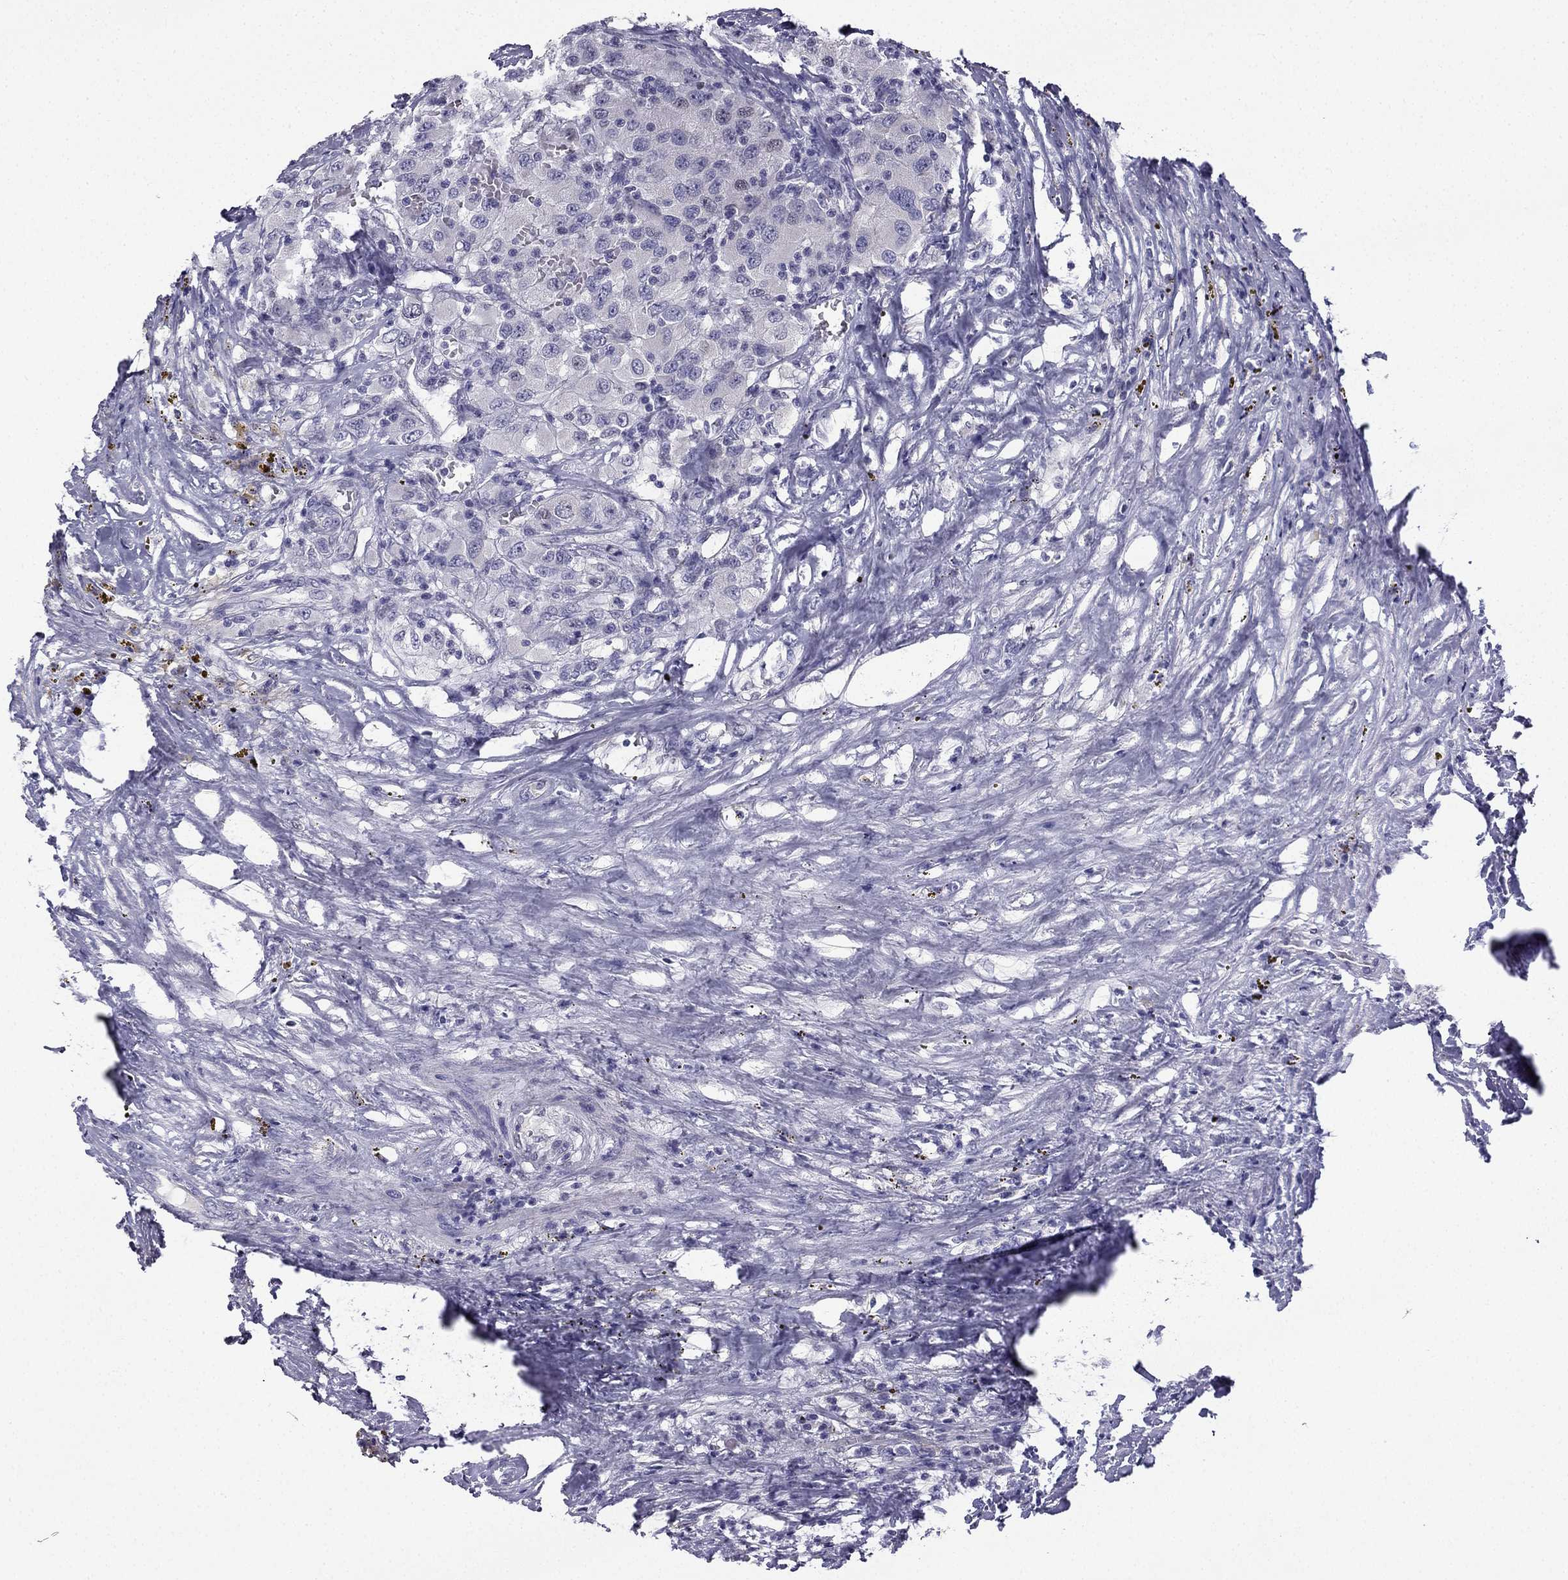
{"staining": {"intensity": "negative", "quantity": "none", "location": "none"}, "tissue": "renal cancer", "cell_type": "Tumor cells", "image_type": "cancer", "snomed": [{"axis": "morphology", "description": "Adenocarcinoma, NOS"}, {"axis": "topography", "description": "Kidney"}], "caption": "The micrograph displays no significant expression in tumor cells of renal adenocarcinoma. (DAB (3,3'-diaminobenzidine) immunohistochemistry visualized using brightfield microscopy, high magnification).", "gene": "UHRF1", "patient": {"sex": "female", "age": 67}}